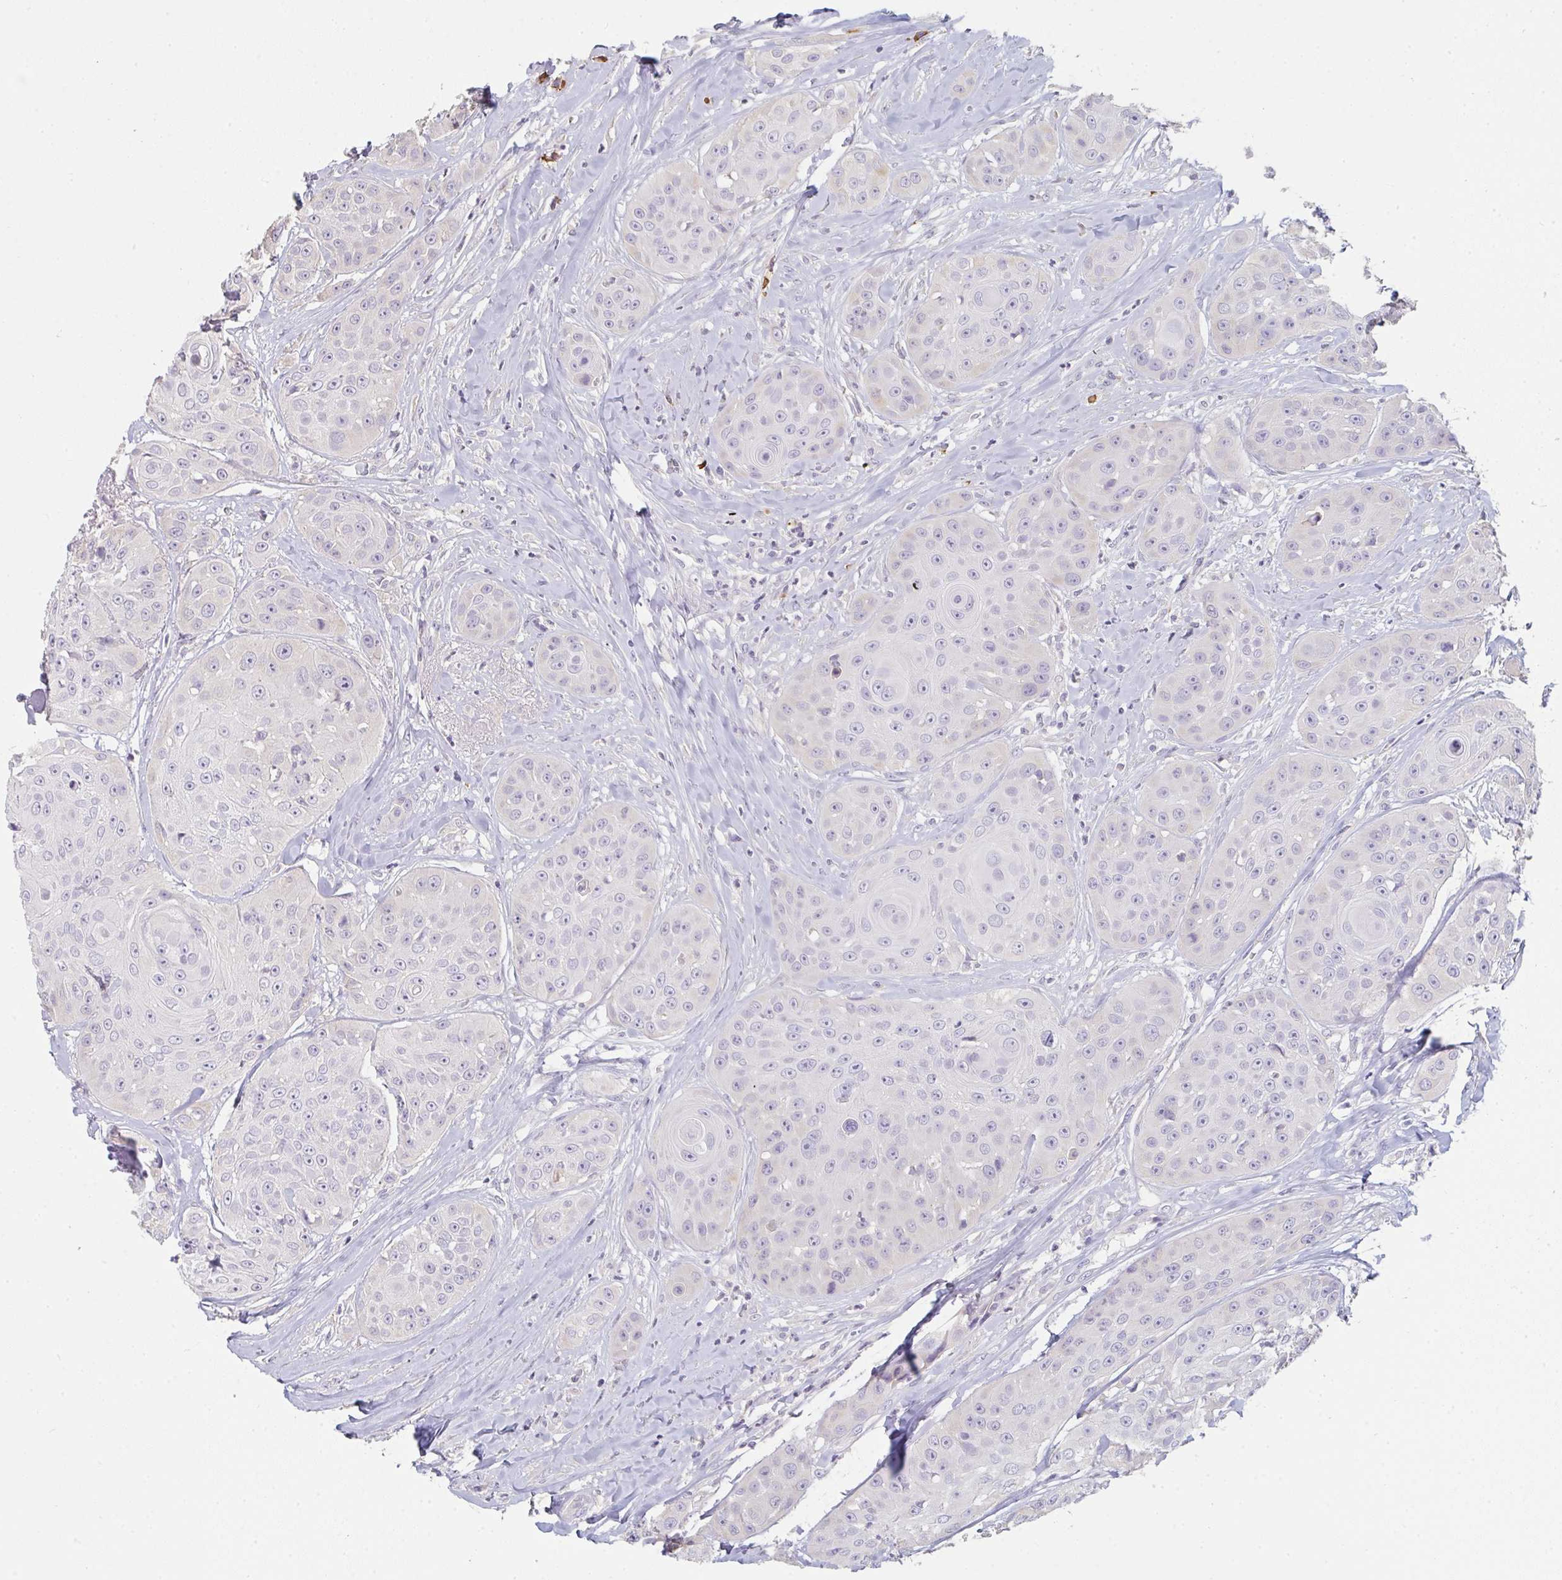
{"staining": {"intensity": "negative", "quantity": "none", "location": "none"}, "tissue": "head and neck cancer", "cell_type": "Tumor cells", "image_type": "cancer", "snomed": [{"axis": "morphology", "description": "Squamous cell carcinoma, NOS"}, {"axis": "topography", "description": "Head-Neck"}], "caption": "This is a photomicrograph of IHC staining of head and neck squamous cell carcinoma, which shows no staining in tumor cells.", "gene": "ZNF215", "patient": {"sex": "male", "age": 83}}